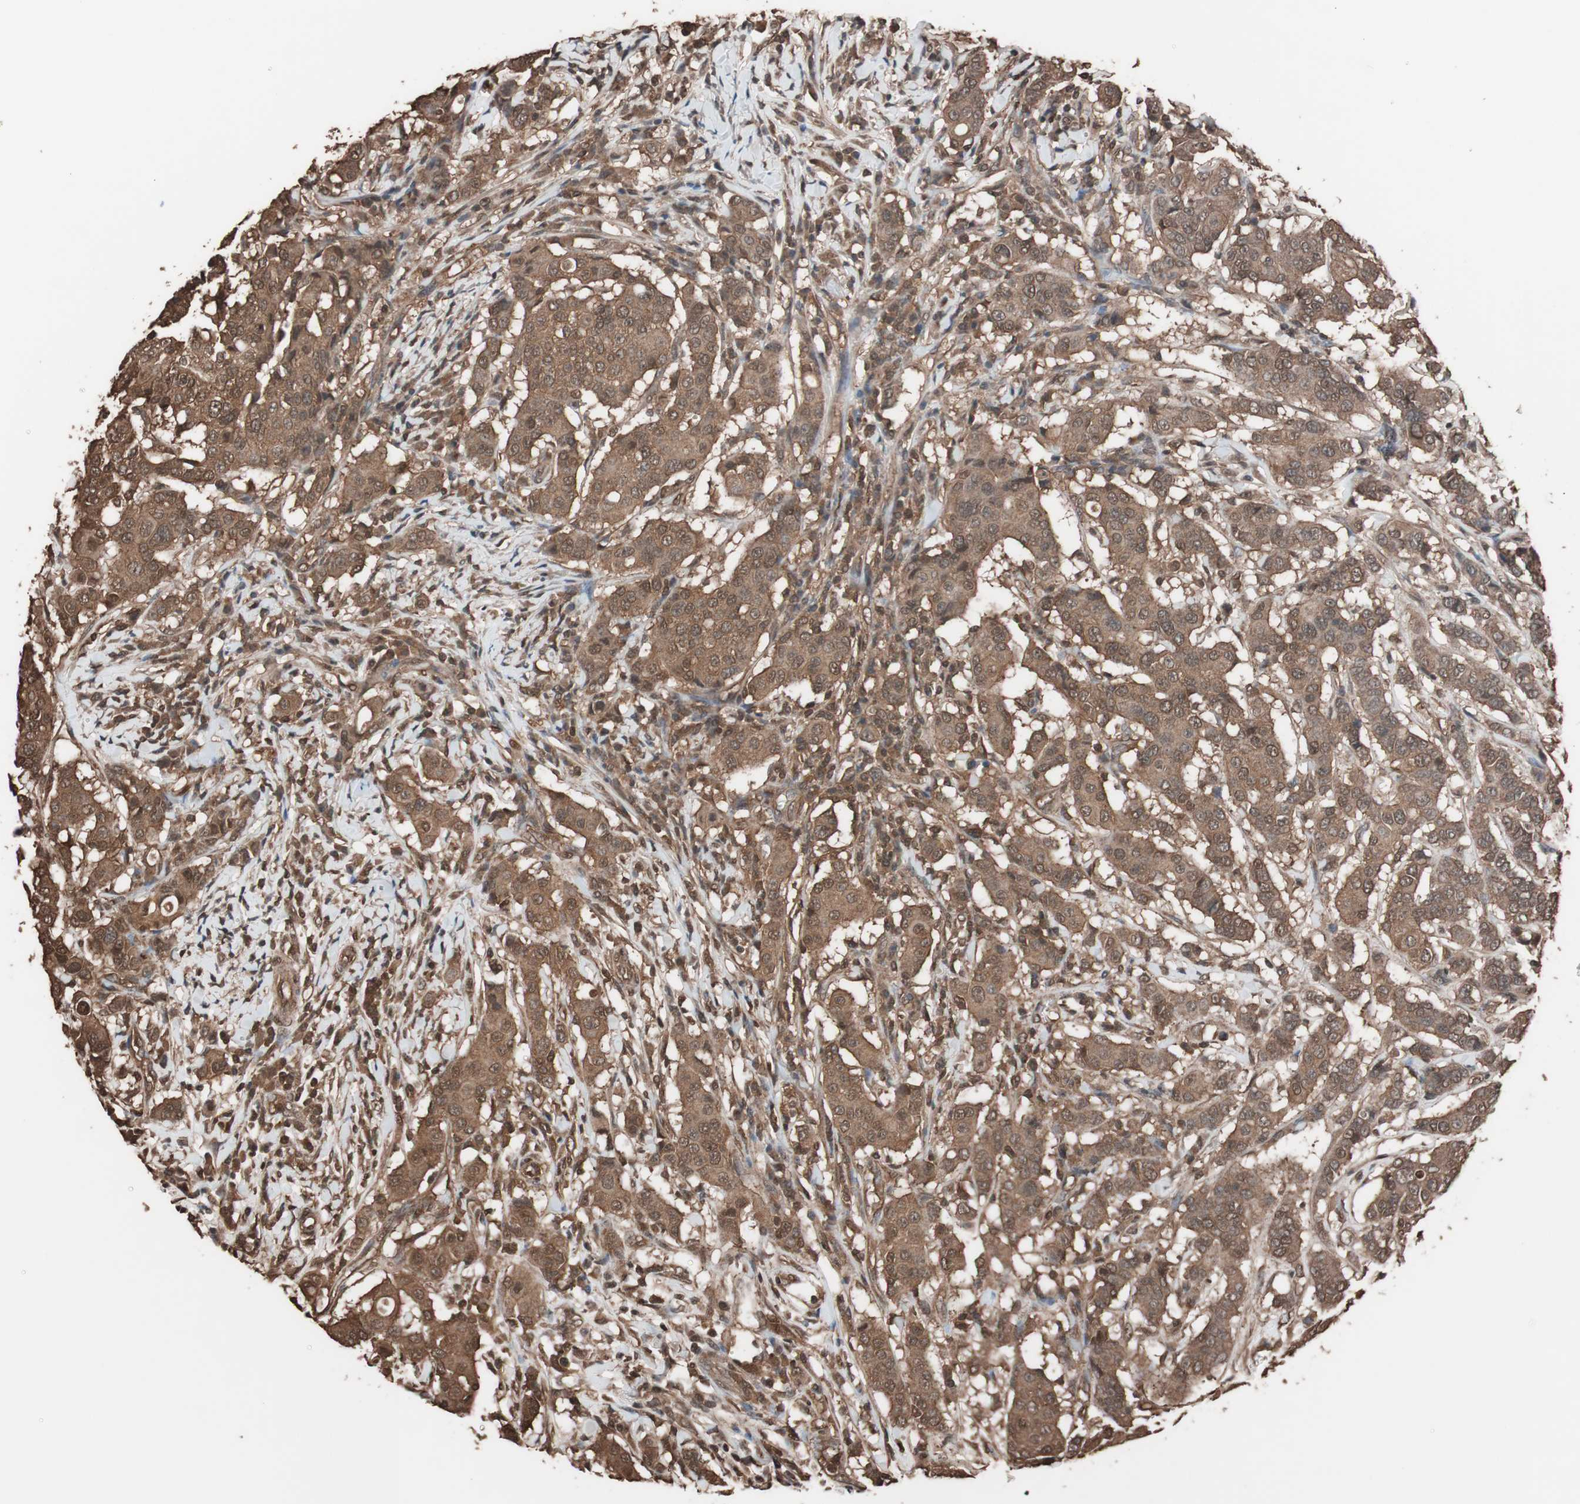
{"staining": {"intensity": "strong", "quantity": ">75%", "location": "cytoplasmic/membranous,nuclear"}, "tissue": "breast cancer", "cell_type": "Tumor cells", "image_type": "cancer", "snomed": [{"axis": "morphology", "description": "Duct carcinoma"}, {"axis": "topography", "description": "Breast"}], "caption": "IHC of human infiltrating ductal carcinoma (breast) shows high levels of strong cytoplasmic/membranous and nuclear staining in approximately >75% of tumor cells. The staining was performed using DAB (3,3'-diaminobenzidine), with brown indicating positive protein expression. Nuclei are stained blue with hematoxylin.", "gene": "CALM2", "patient": {"sex": "female", "age": 27}}